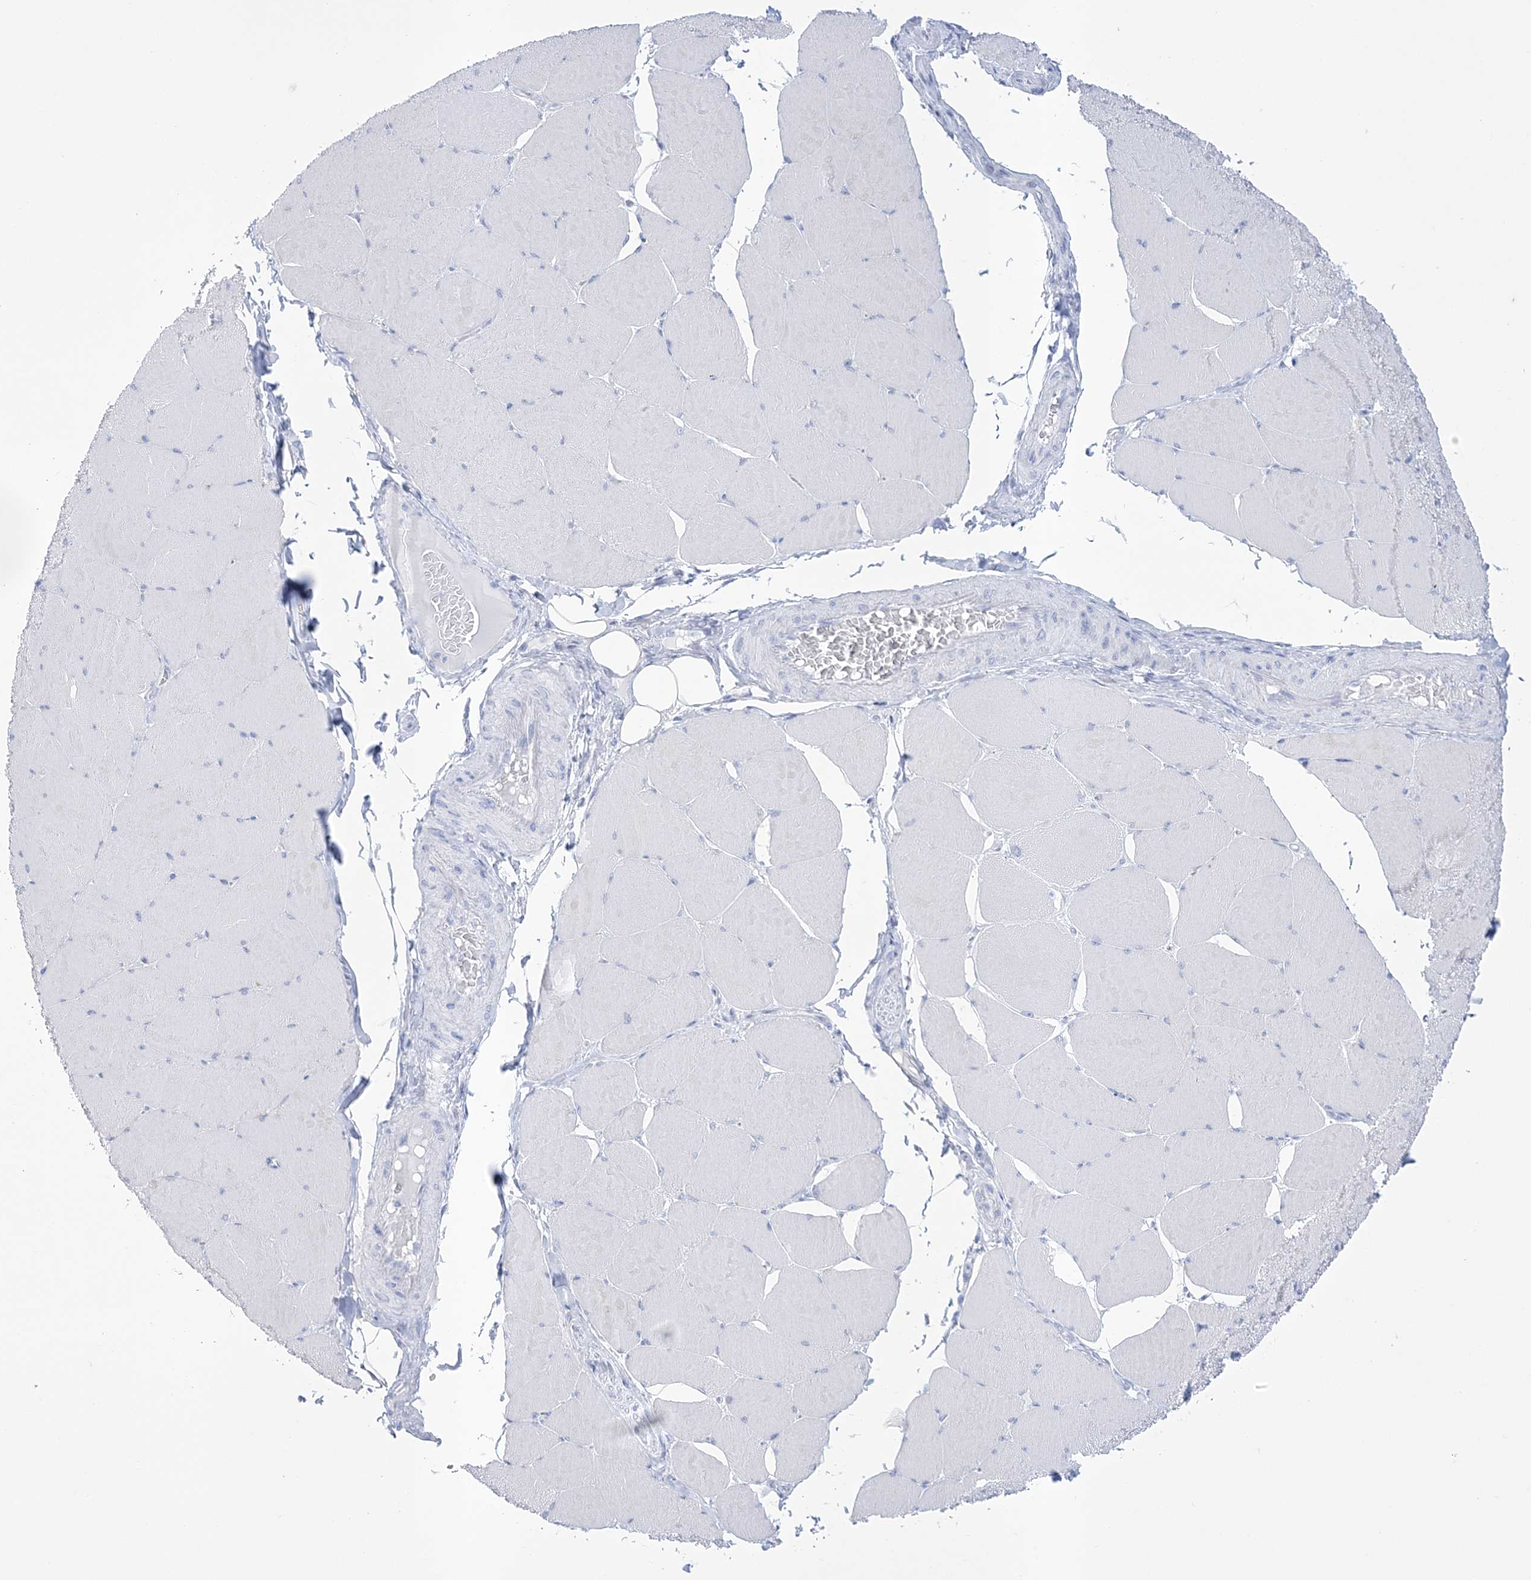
{"staining": {"intensity": "negative", "quantity": "none", "location": "none"}, "tissue": "skeletal muscle", "cell_type": "Myocytes", "image_type": "normal", "snomed": [{"axis": "morphology", "description": "Normal tissue, NOS"}, {"axis": "topography", "description": "Skeletal muscle"}, {"axis": "topography", "description": "Head-Neck"}], "caption": "DAB (3,3'-diaminobenzidine) immunohistochemical staining of unremarkable skeletal muscle demonstrates no significant expression in myocytes. (Stains: DAB IHC with hematoxylin counter stain, Microscopy: brightfield microscopy at high magnification).", "gene": "RBP2", "patient": {"sex": "male", "age": 66}}